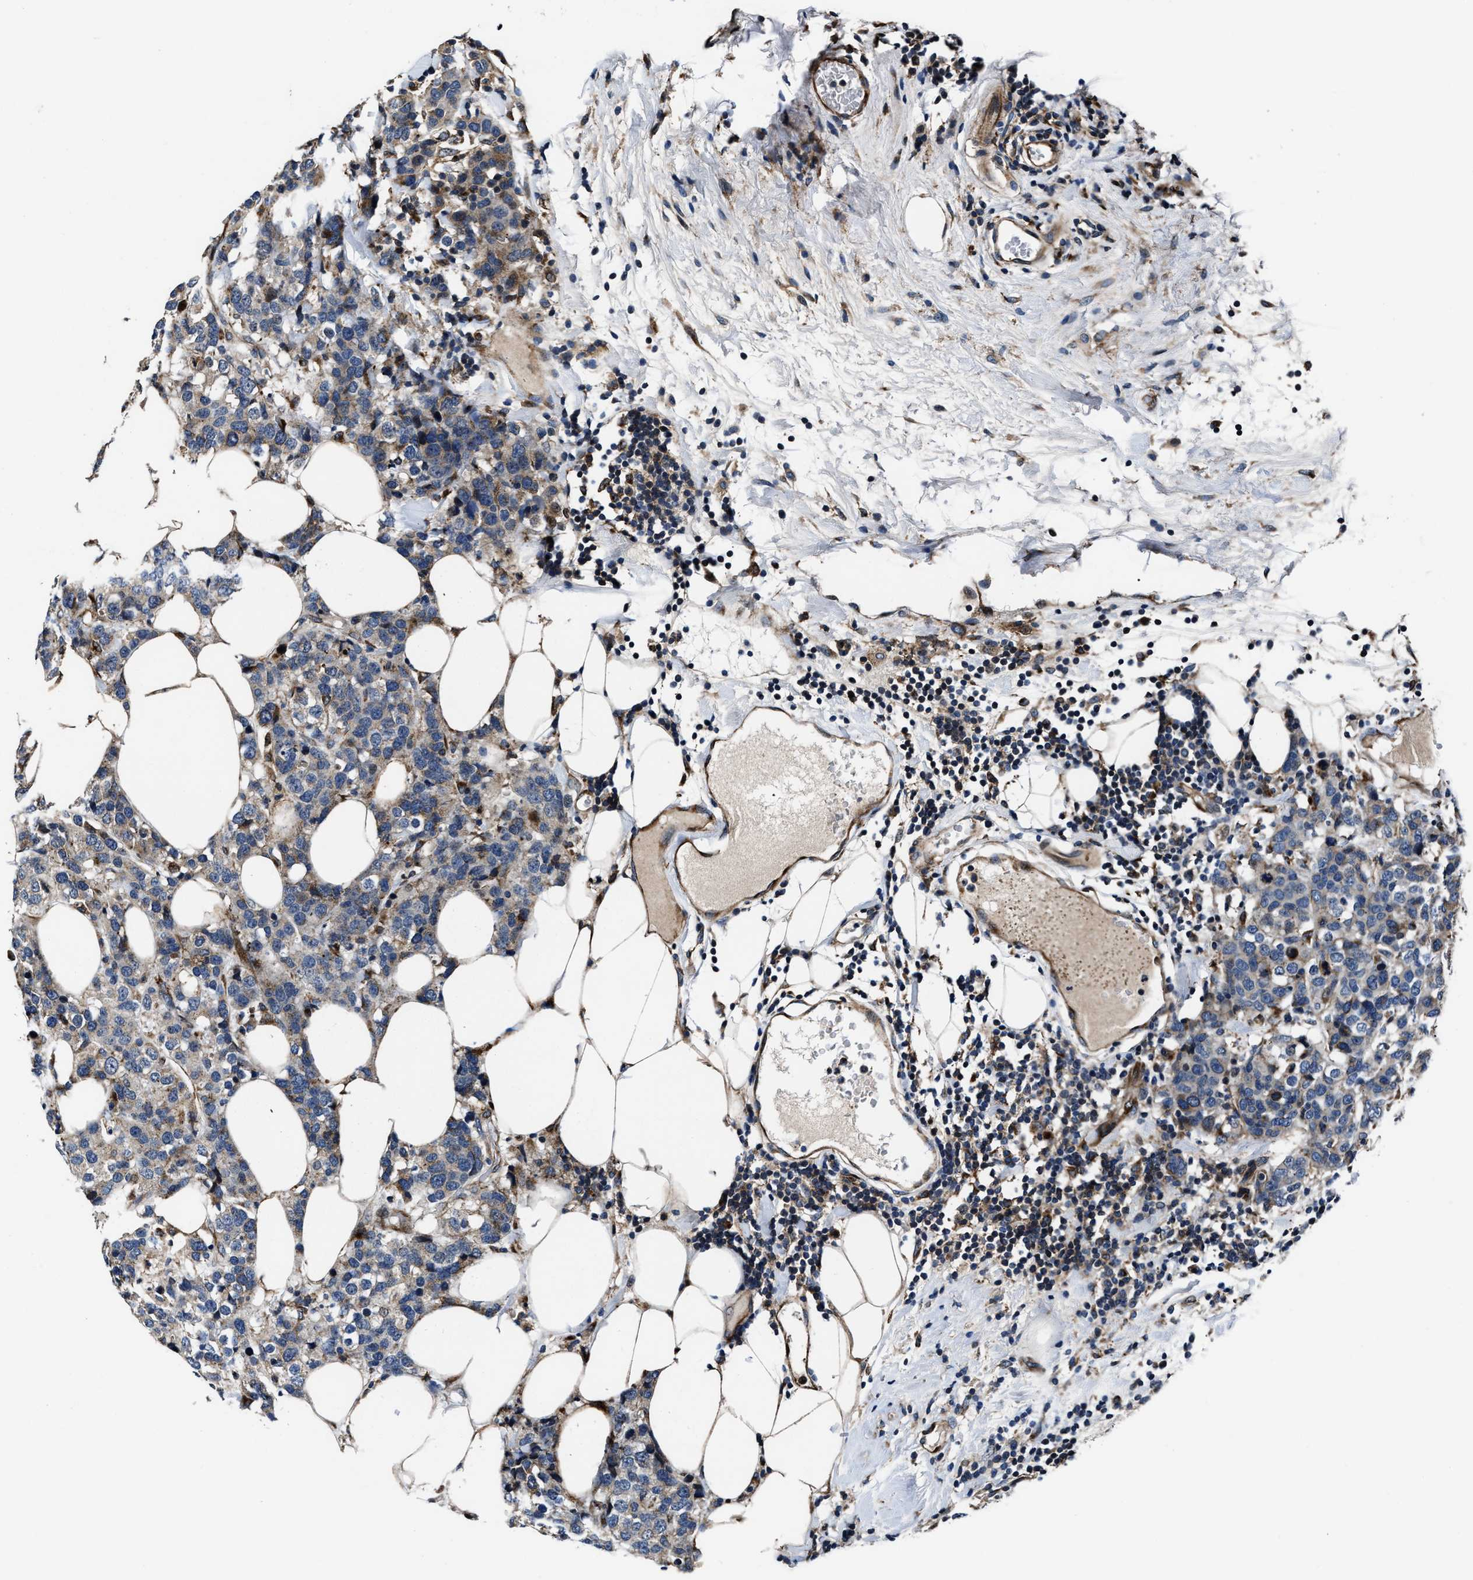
{"staining": {"intensity": "moderate", "quantity": "<25%", "location": "cytoplasmic/membranous"}, "tissue": "breast cancer", "cell_type": "Tumor cells", "image_type": "cancer", "snomed": [{"axis": "morphology", "description": "Lobular carcinoma"}, {"axis": "topography", "description": "Breast"}], "caption": "Breast cancer stained for a protein exhibits moderate cytoplasmic/membranous positivity in tumor cells. The protein is stained brown, and the nuclei are stained in blue (DAB IHC with brightfield microscopy, high magnification).", "gene": "C2orf66", "patient": {"sex": "female", "age": 59}}